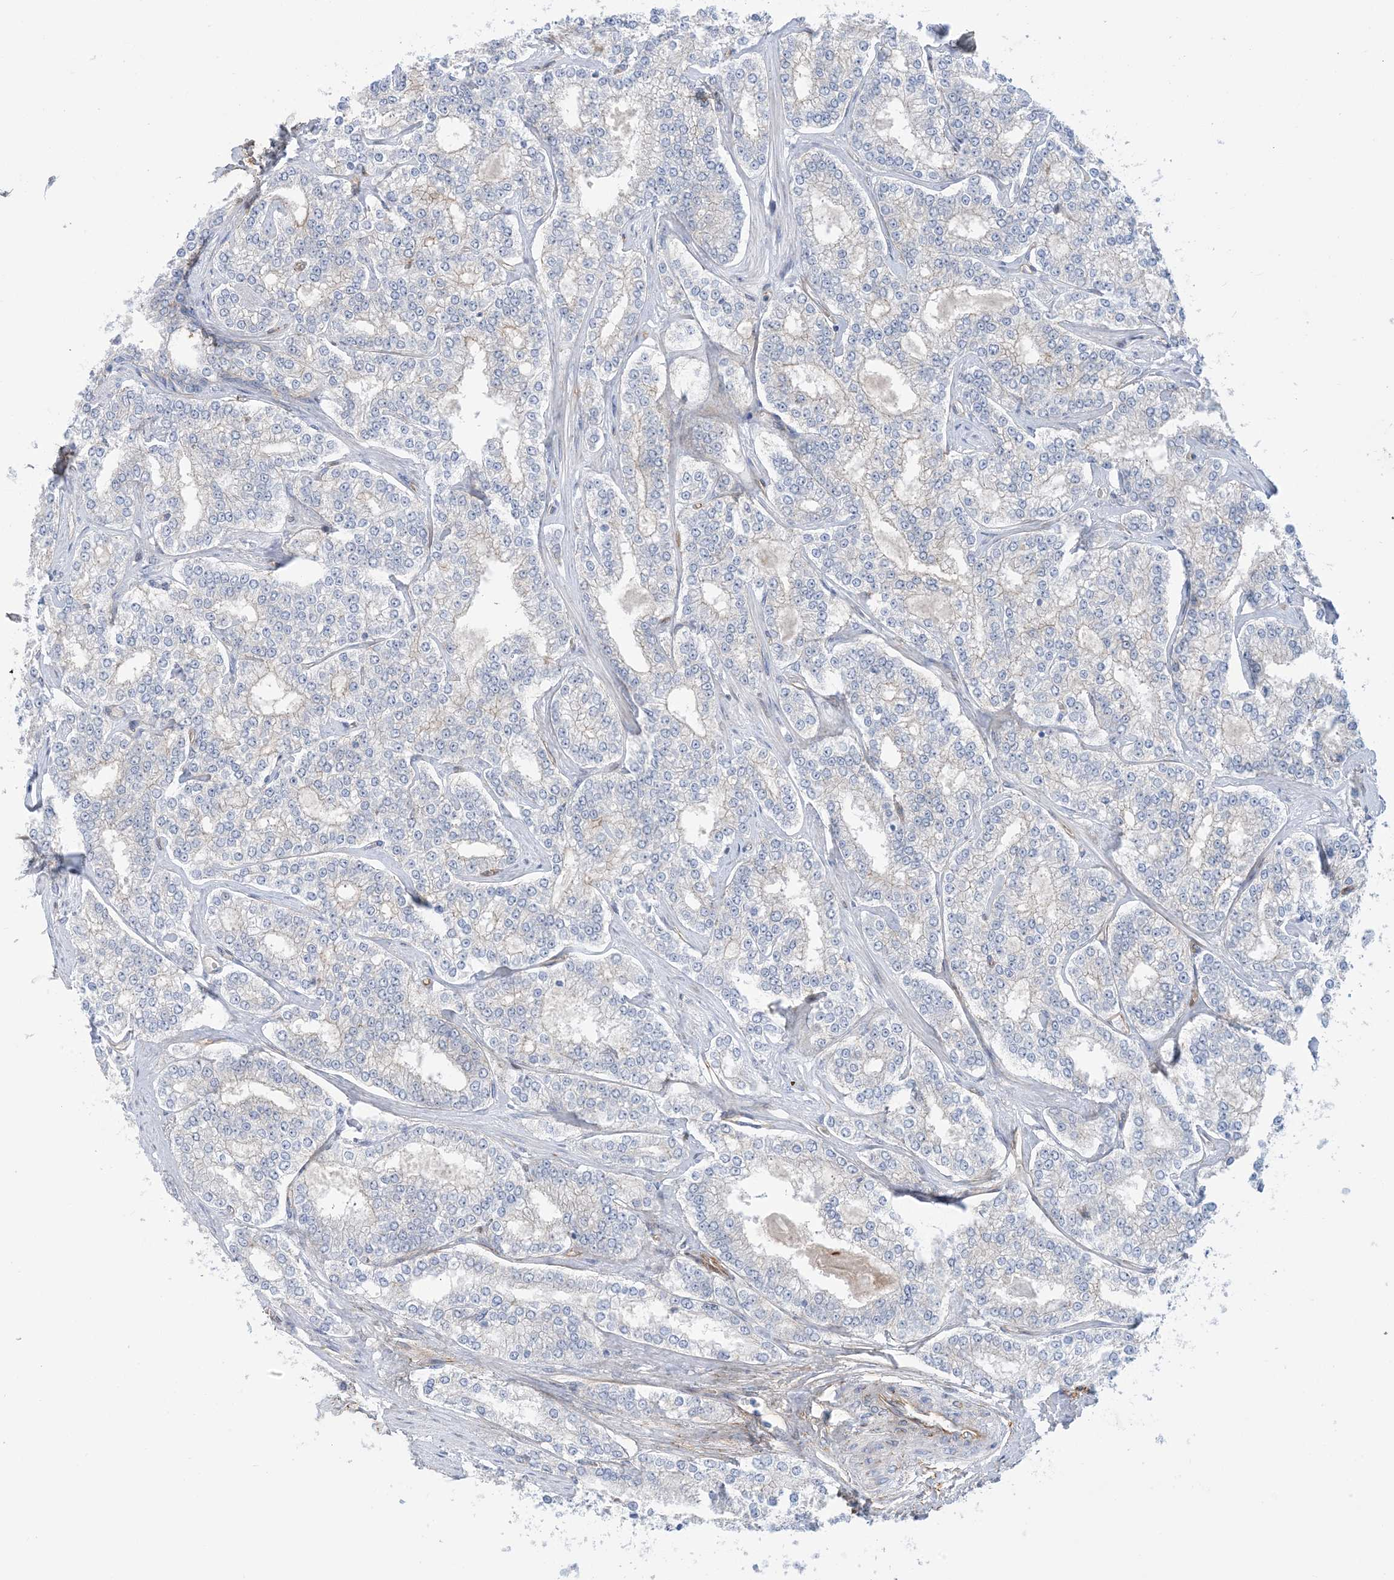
{"staining": {"intensity": "negative", "quantity": "none", "location": "none"}, "tissue": "prostate cancer", "cell_type": "Tumor cells", "image_type": "cancer", "snomed": [{"axis": "morphology", "description": "Normal tissue, NOS"}, {"axis": "morphology", "description": "Adenocarcinoma, High grade"}, {"axis": "topography", "description": "Prostate"}], "caption": "Immunohistochemistry (IHC) photomicrograph of human prostate adenocarcinoma (high-grade) stained for a protein (brown), which shows no expression in tumor cells.", "gene": "MARS2", "patient": {"sex": "male", "age": 83}}